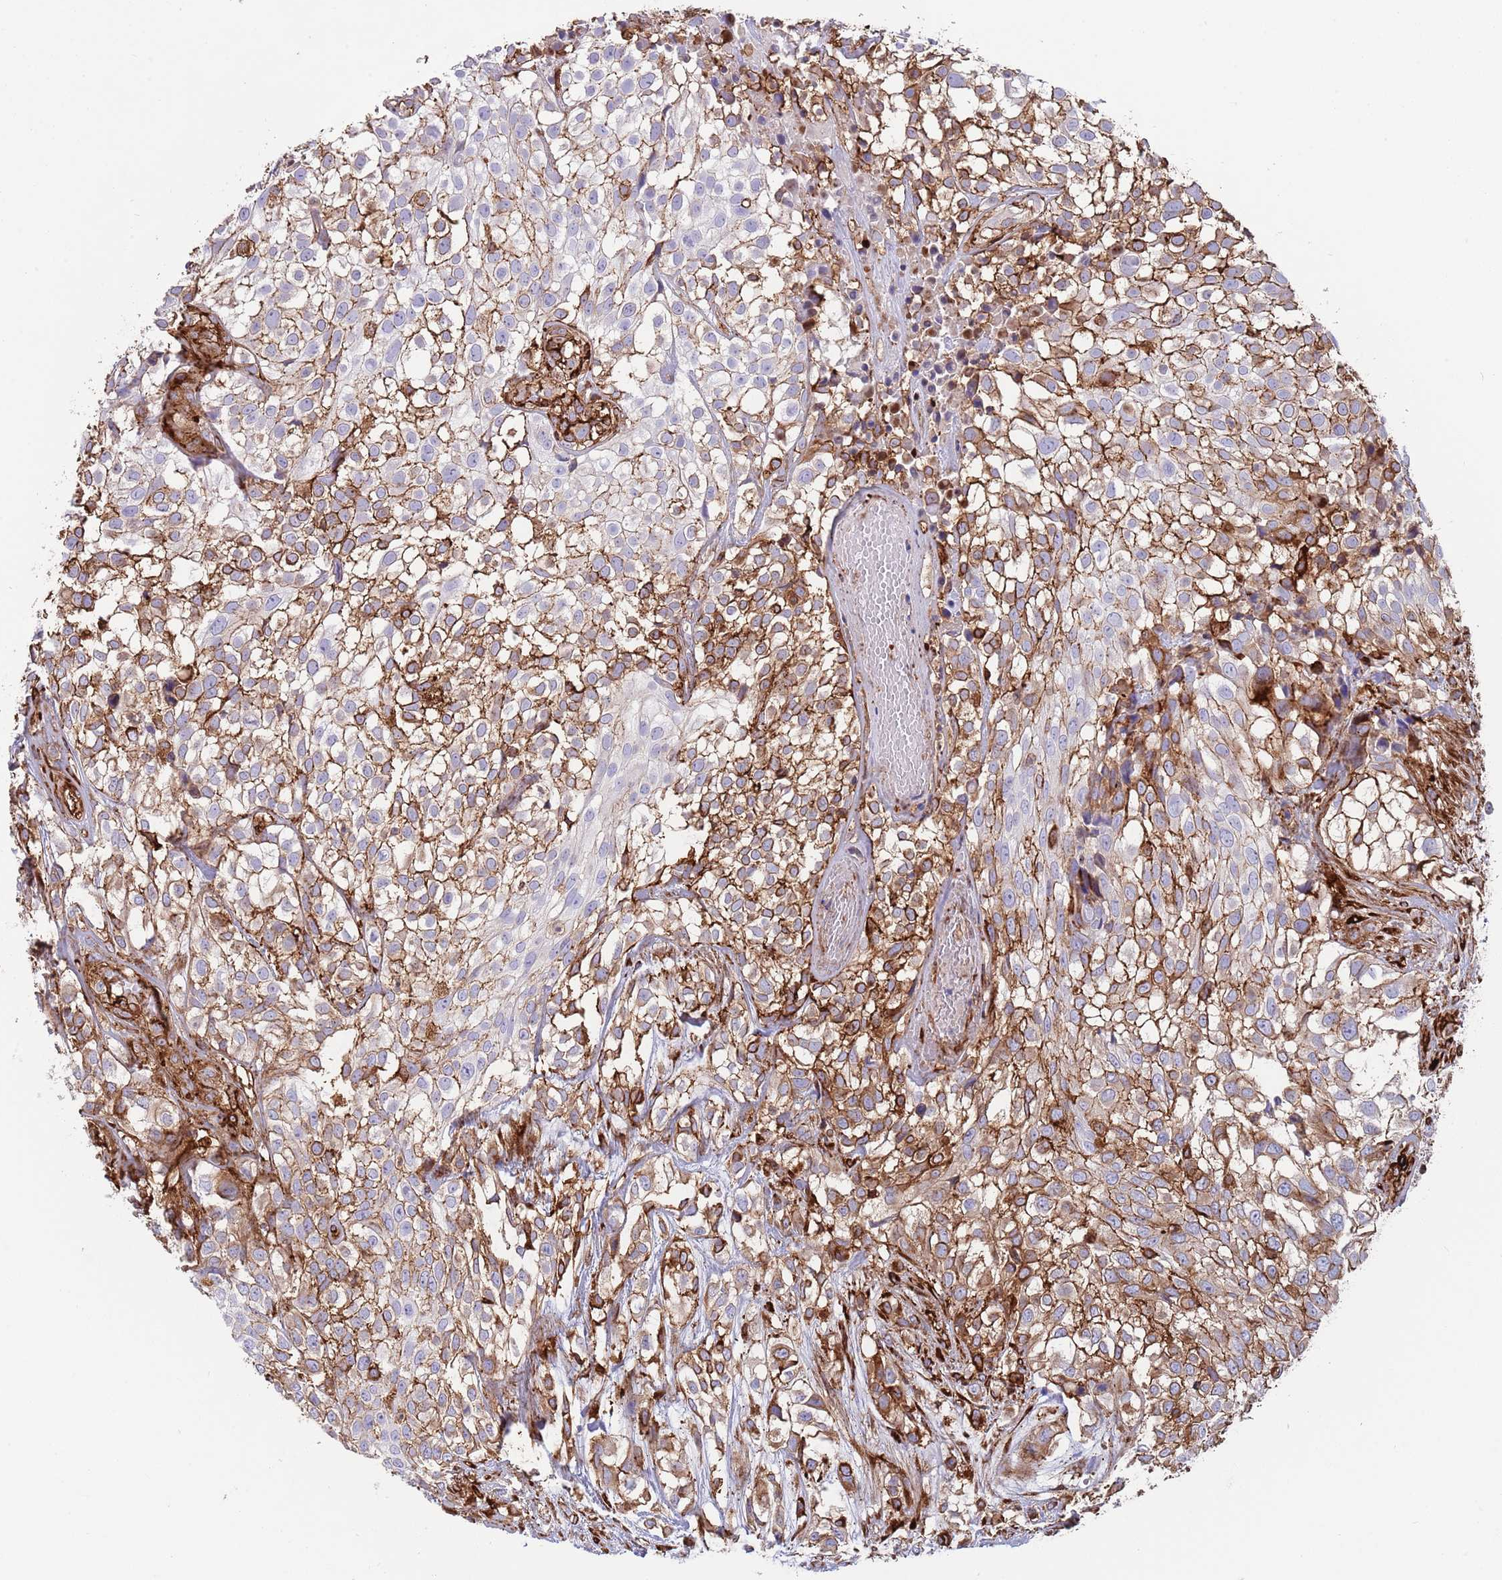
{"staining": {"intensity": "strong", "quantity": "25%-75%", "location": "cytoplasmic/membranous"}, "tissue": "urothelial cancer", "cell_type": "Tumor cells", "image_type": "cancer", "snomed": [{"axis": "morphology", "description": "Urothelial carcinoma, High grade"}, {"axis": "topography", "description": "Urinary bladder"}], "caption": "DAB (3,3'-diaminobenzidine) immunohistochemical staining of human urothelial cancer displays strong cytoplasmic/membranous protein positivity in approximately 25%-75% of tumor cells.", "gene": "KBTBD7", "patient": {"sex": "male", "age": 56}}